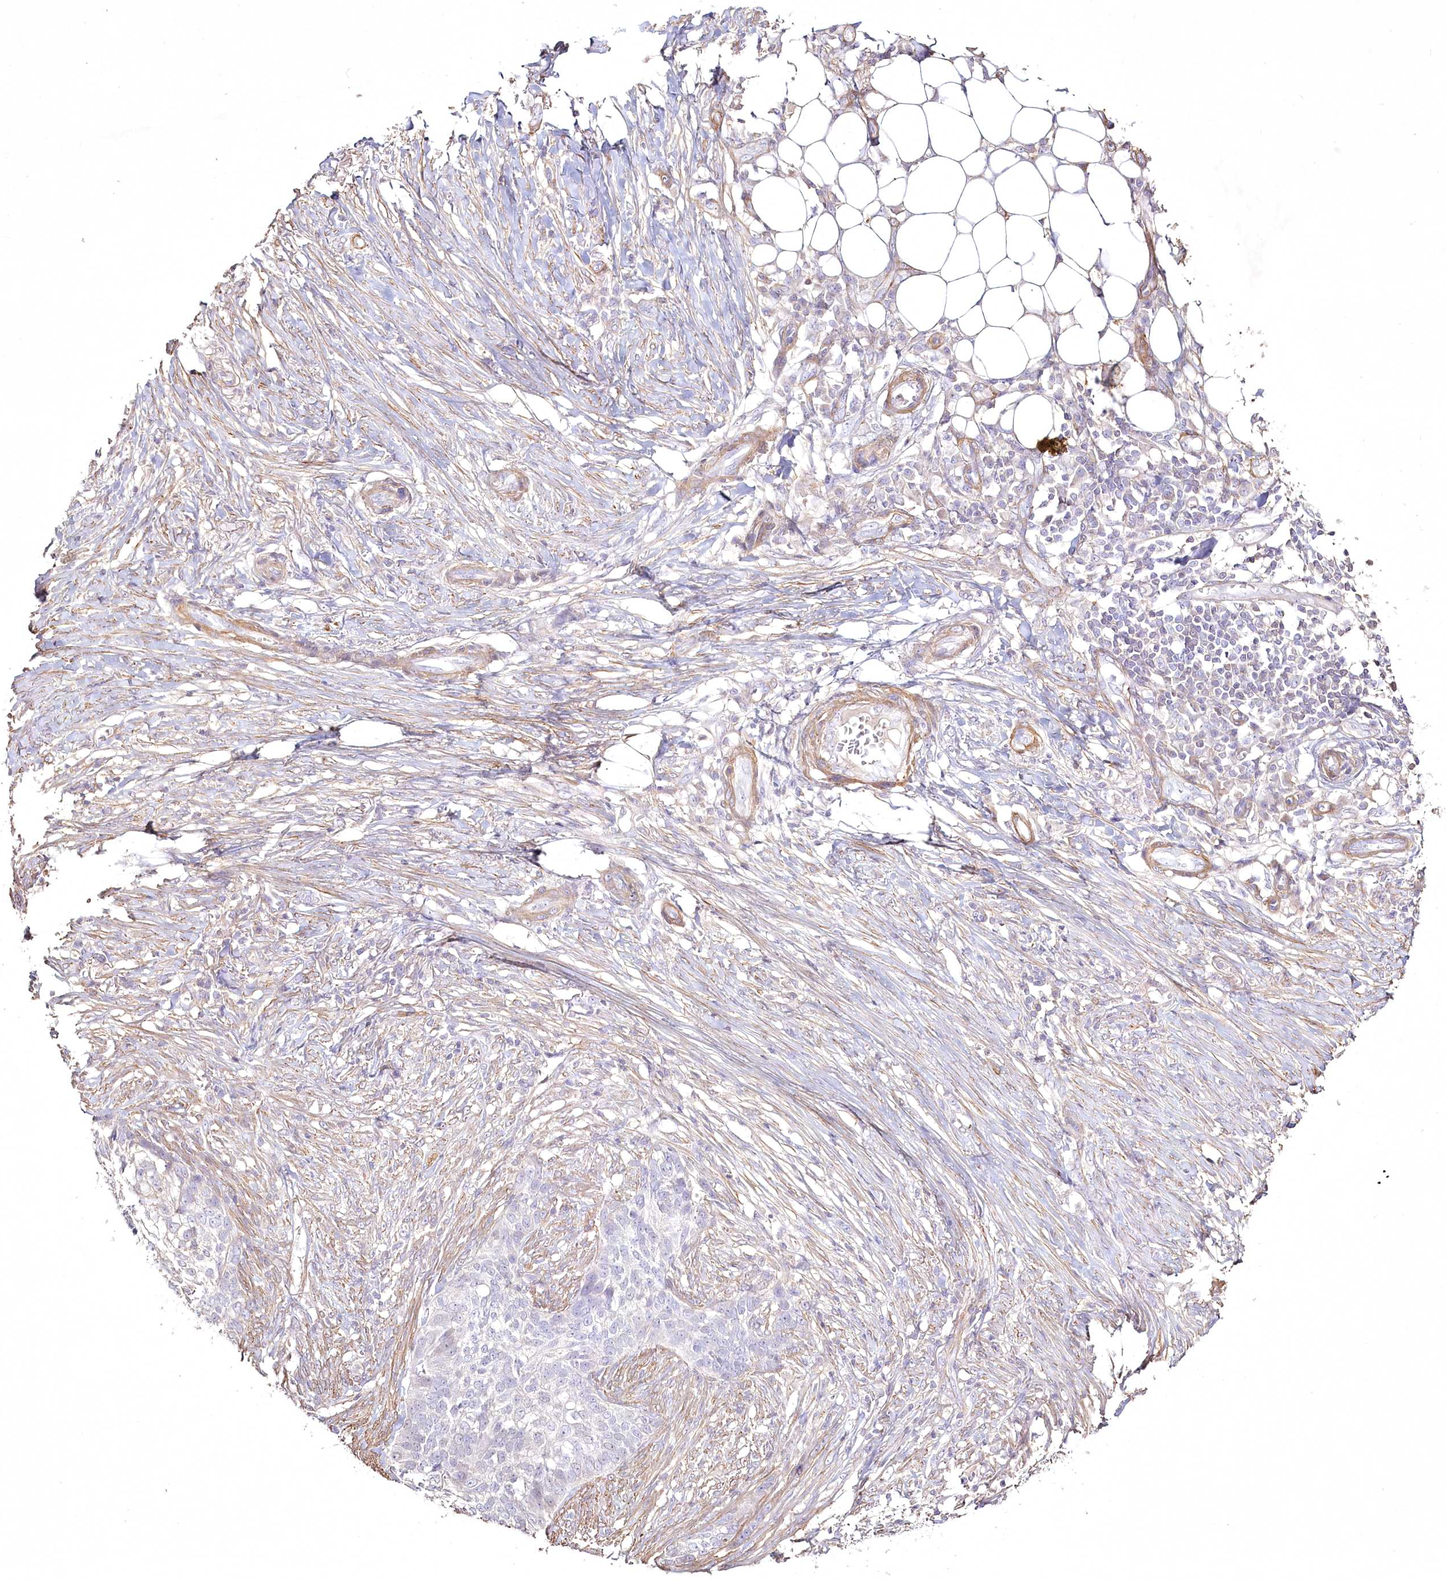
{"staining": {"intensity": "negative", "quantity": "none", "location": "none"}, "tissue": "skin cancer", "cell_type": "Tumor cells", "image_type": "cancer", "snomed": [{"axis": "morphology", "description": "Basal cell carcinoma"}, {"axis": "topography", "description": "Skin"}], "caption": "Immunohistochemistry (IHC) image of neoplastic tissue: skin cancer stained with DAB (3,3'-diaminobenzidine) reveals no significant protein positivity in tumor cells.", "gene": "INPP4B", "patient": {"sex": "male", "age": 85}}